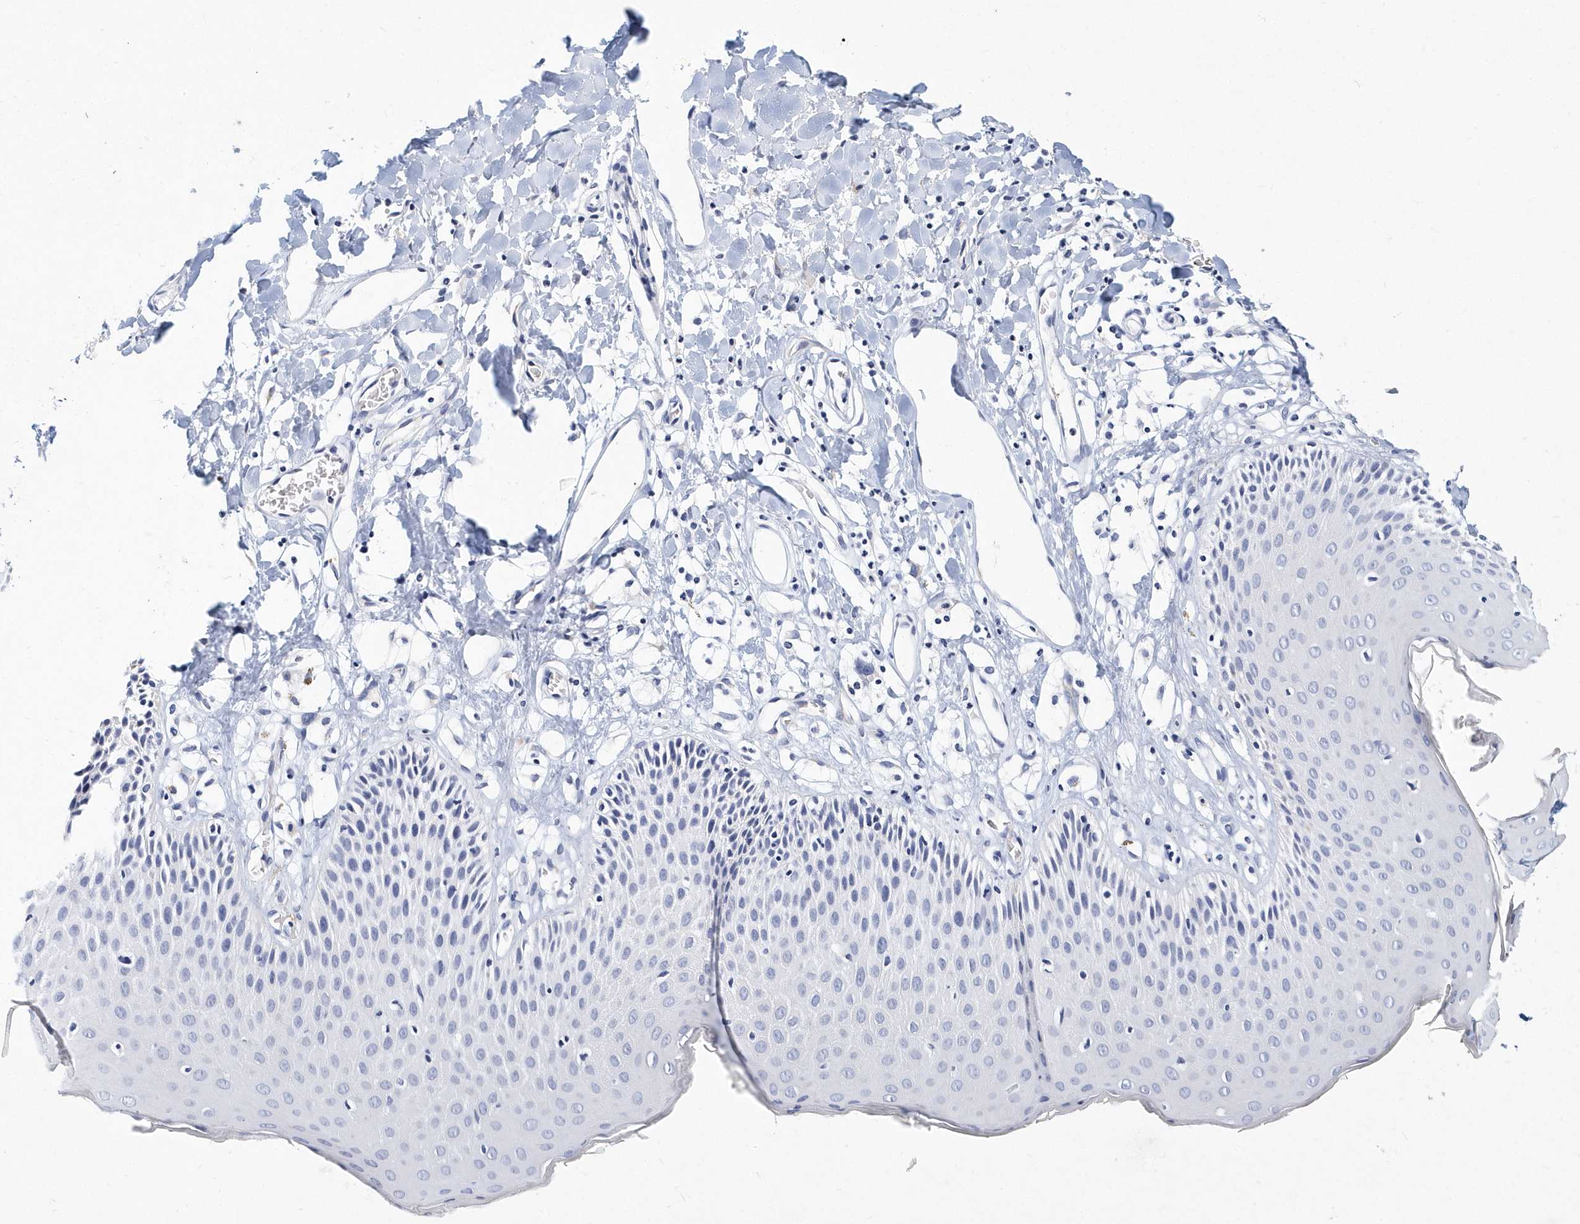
{"staining": {"intensity": "weak", "quantity": "<25%", "location": "cytoplasmic/membranous"}, "tissue": "skin", "cell_type": "Epidermal cells", "image_type": "normal", "snomed": [{"axis": "morphology", "description": "Normal tissue, NOS"}, {"axis": "topography", "description": "Vulva"}], "caption": "IHC of unremarkable skin demonstrates no staining in epidermal cells. (DAB (3,3'-diaminobenzidine) immunohistochemistry with hematoxylin counter stain).", "gene": "ITGA2B", "patient": {"sex": "female", "age": 68}}